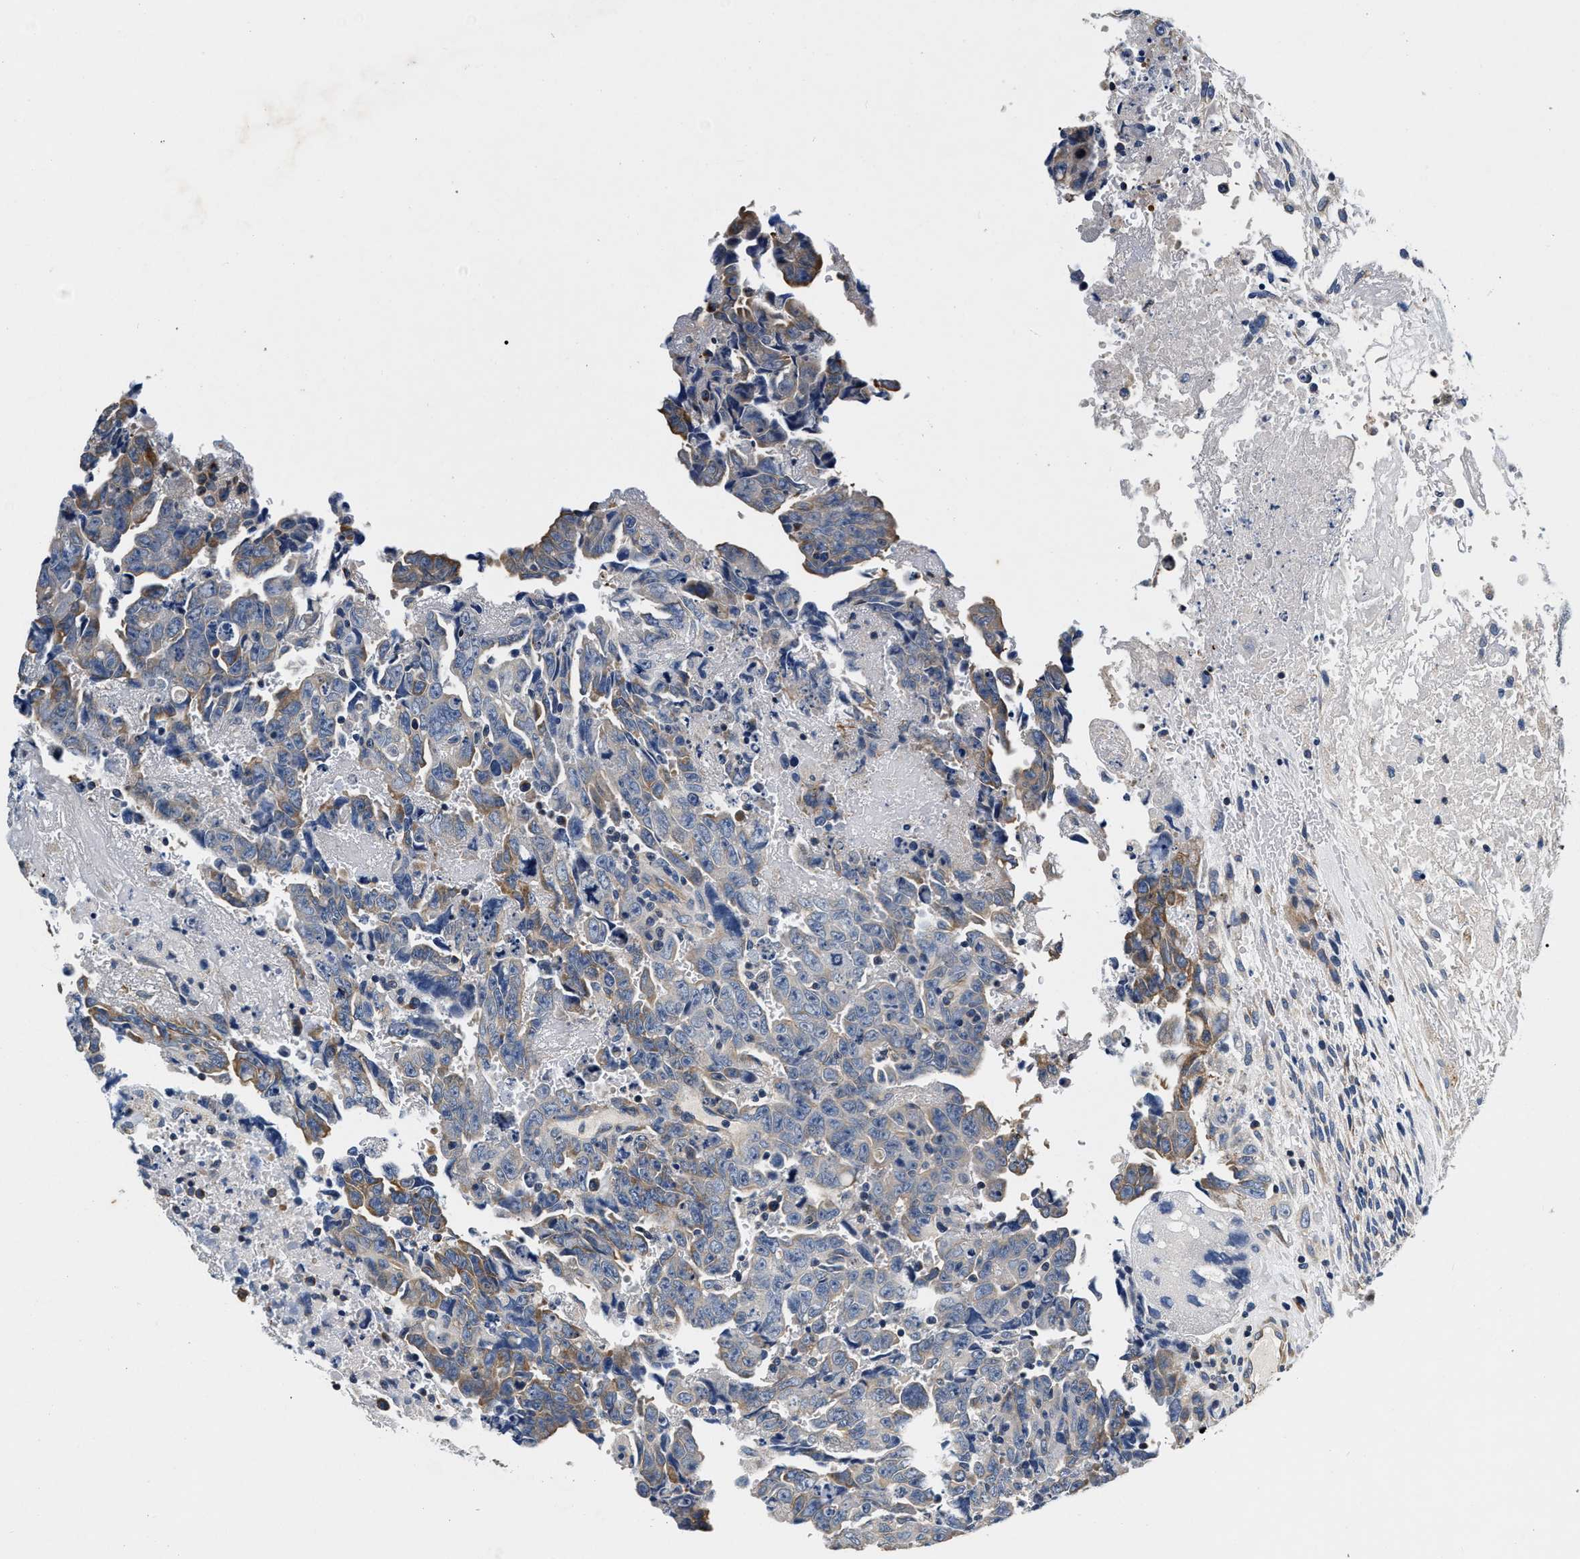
{"staining": {"intensity": "weak", "quantity": "<25%", "location": "cytoplasmic/membranous"}, "tissue": "testis cancer", "cell_type": "Tumor cells", "image_type": "cancer", "snomed": [{"axis": "morphology", "description": "Carcinoma, Embryonal, NOS"}, {"axis": "topography", "description": "Testis"}], "caption": "An immunohistochemistry micrograph of testis cancer is shown. There is no staining in tumor cells of testis cancer.", "gene": "ABCG8", "patient": {"sex": "male", "age": 28}}